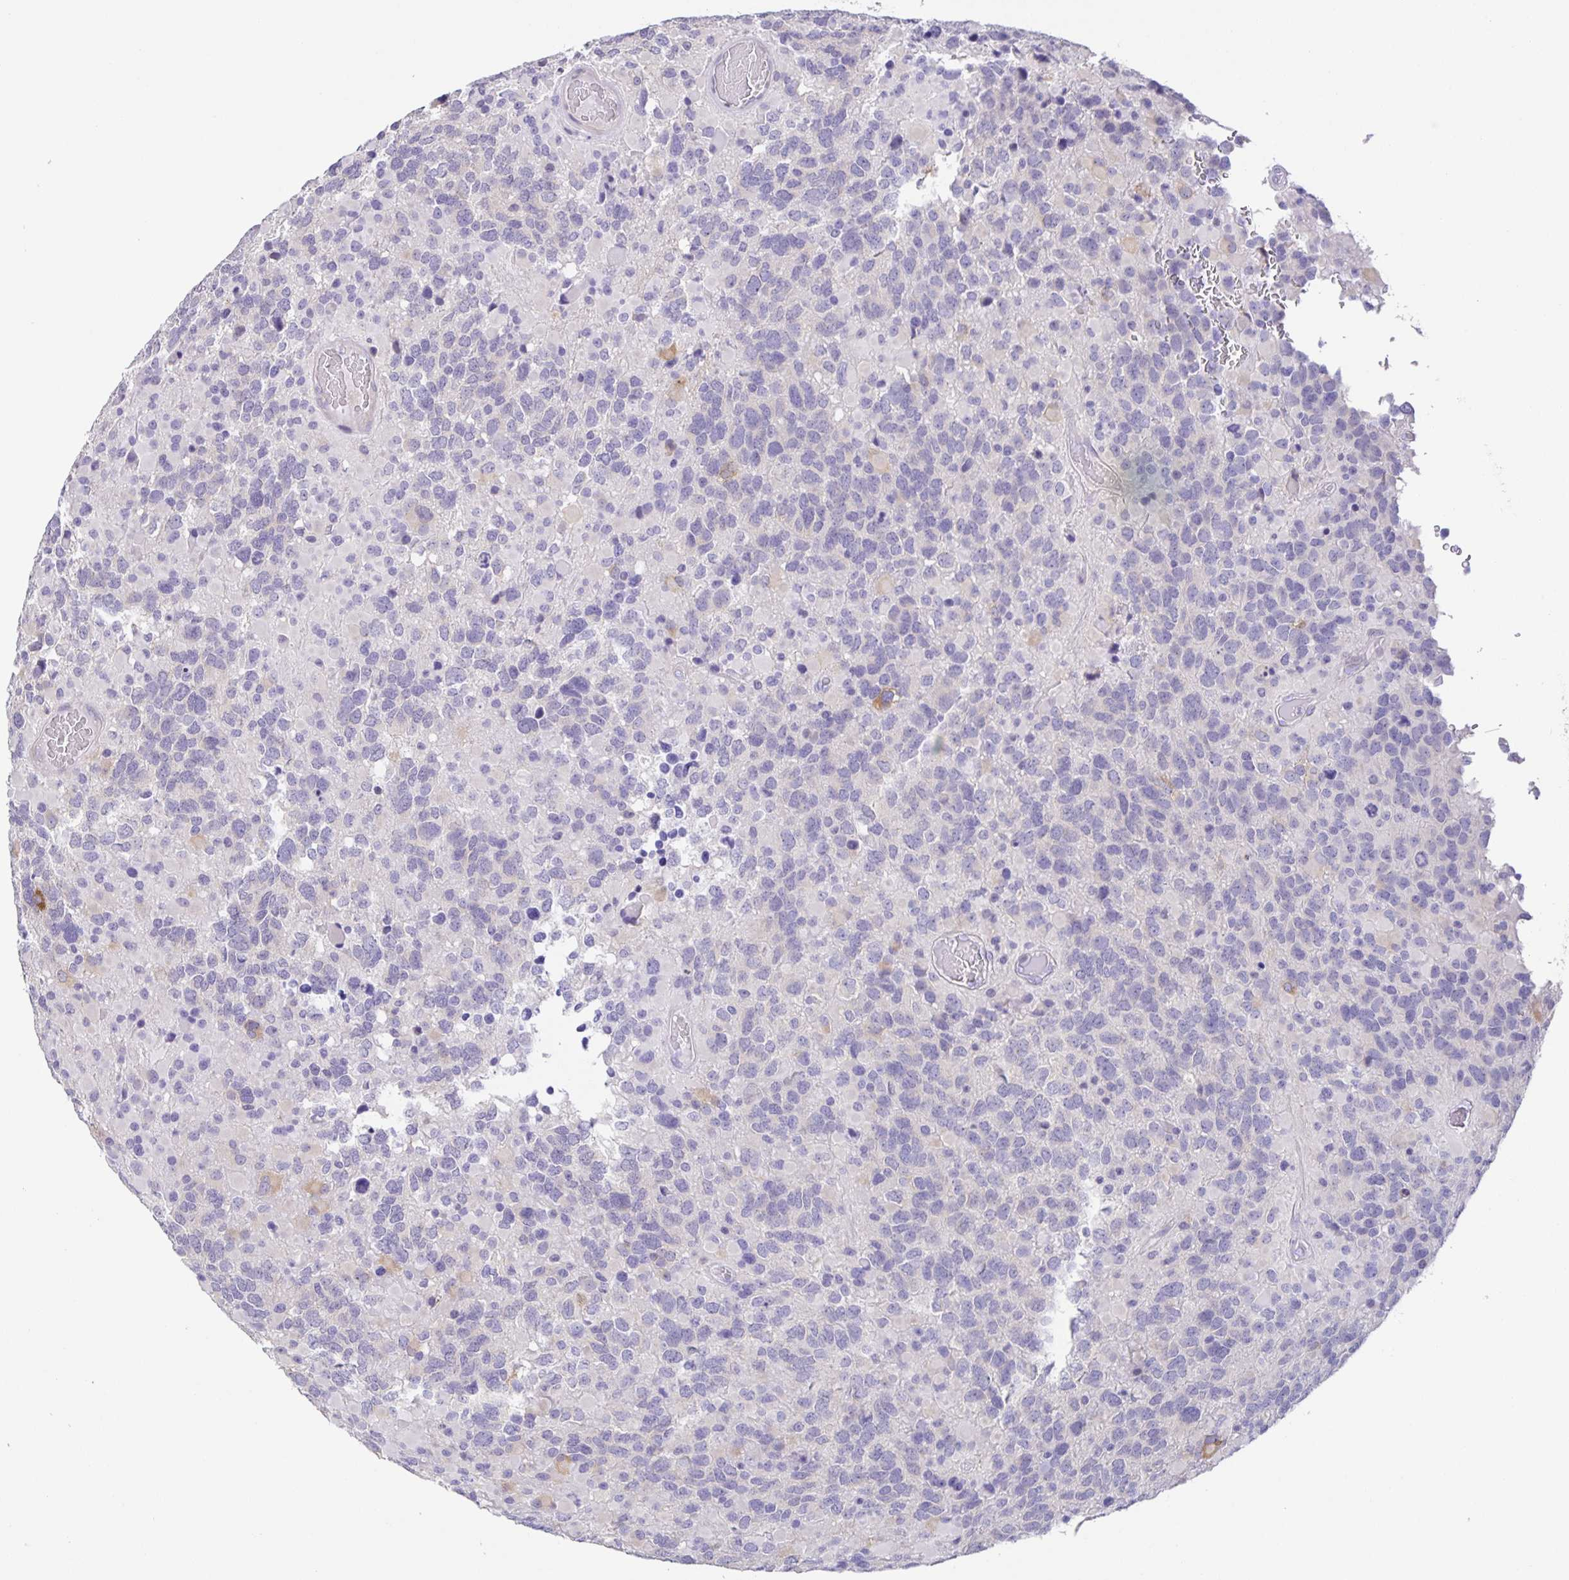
{"staining": {"intensity": "negative", "quantity": "none", "location": "none"}, "tissue": "glioma", "cell_type": "Tumor cells", "image_type": "cancer", "snomed": [{"axis": "morphology", "description": "Glioma, malignant, High grade"}, {"axis": "topography", "description": "Brain"}], "caption": "The micrograph demonstrates no significant staining in tumor cells of malignant high-grade glioma.", "gene": "PRR36", "patient": {"sex": "female", "age": 40}}